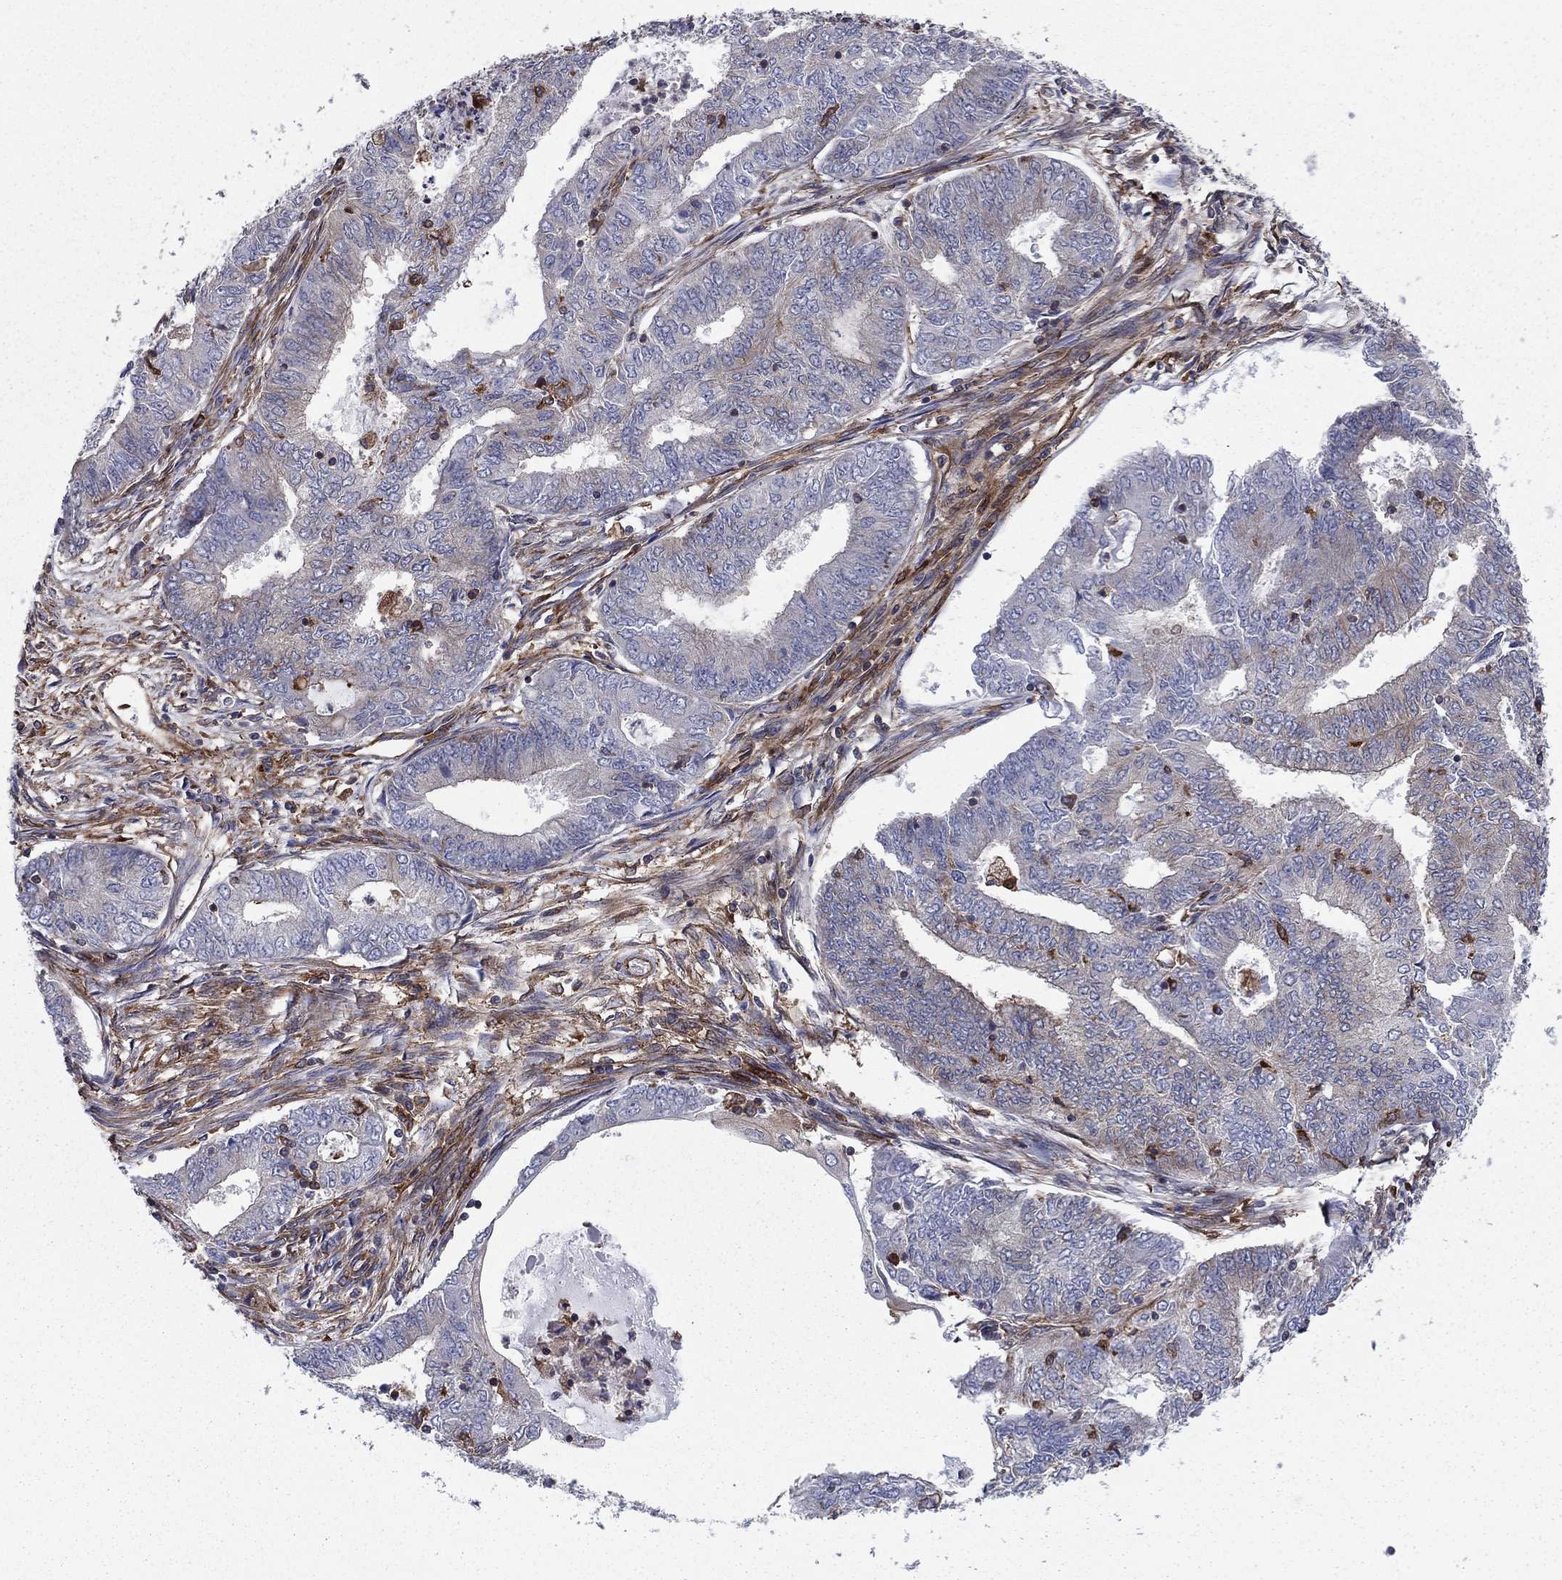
{"staining": {"intensity": "negative", "quantity": "none", "location": "none"}, "tissue": "endometrial cancer", "cell_type": "Tumor cells", "image_type": "cancer", "snomed": [{"axis": "morphology", "description": "Adenocarcinoma, NOS"}, {"axis": "topography", "description": "Endometrium"}], "caption": "Tumor cells are negative for brown protein staining in endometrial adenocarcinoma. Nuclei are stained in blue.", "gene": "EHBP1L1", "patient": {"sex": "female", "age": 62}}